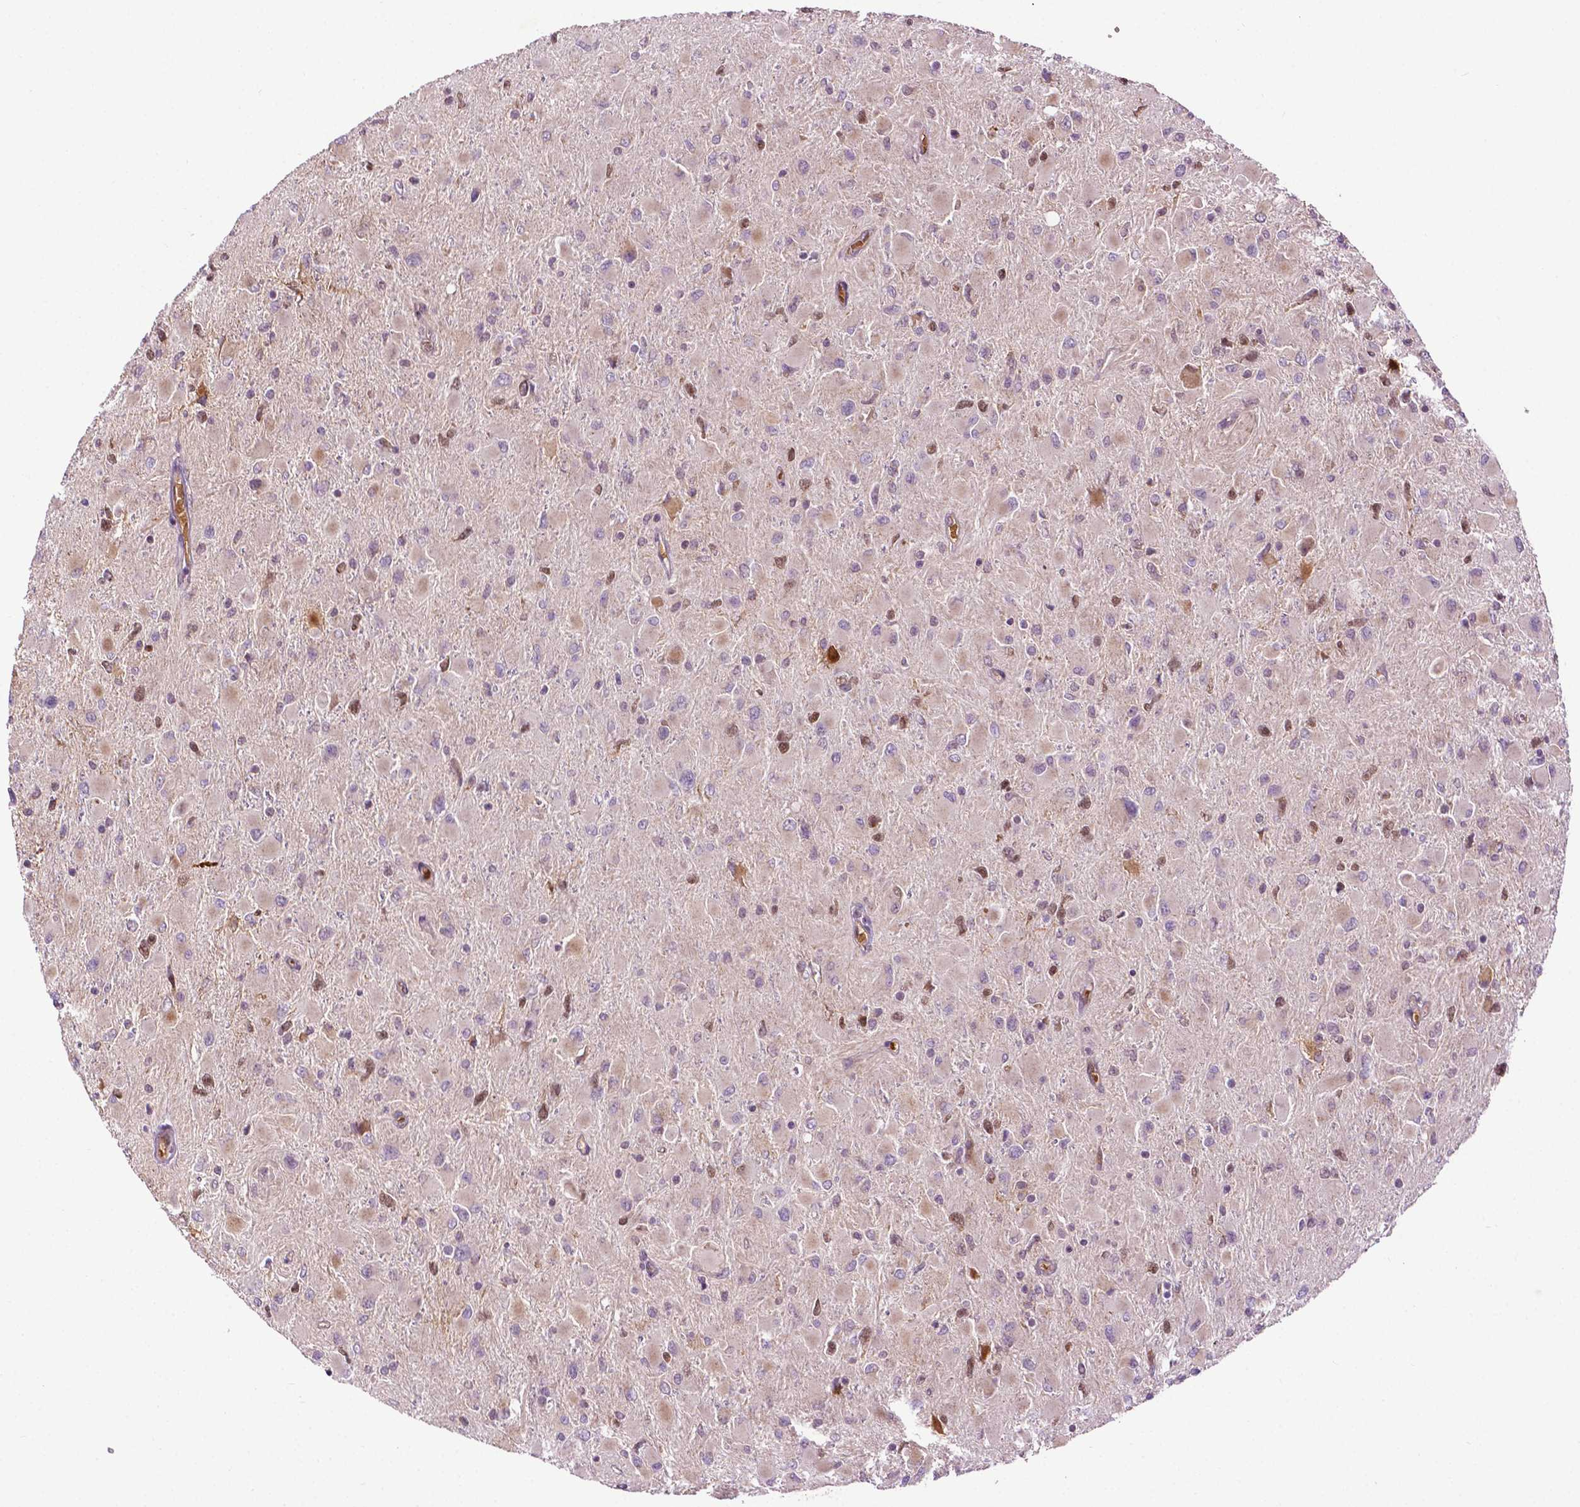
{"staining": {"intensity": "negative", "quantity": "none", "location": "none"}, "tissue": "glioma", "cell_type": "Tumor cells", "image_type": "cancer", "snomed": [{"axis": "morphology", "description": "Glioma, malignant, High grade"}, {"axis": "topography", "description": "Cerebral cortex"}], "caption": "Tumor cells are negative for protein expression in human malignant high-grade glioma. Nuclei are stained in blue.", "gene": "ZNF41", "patient": {"sex": "female", "age": 36}}